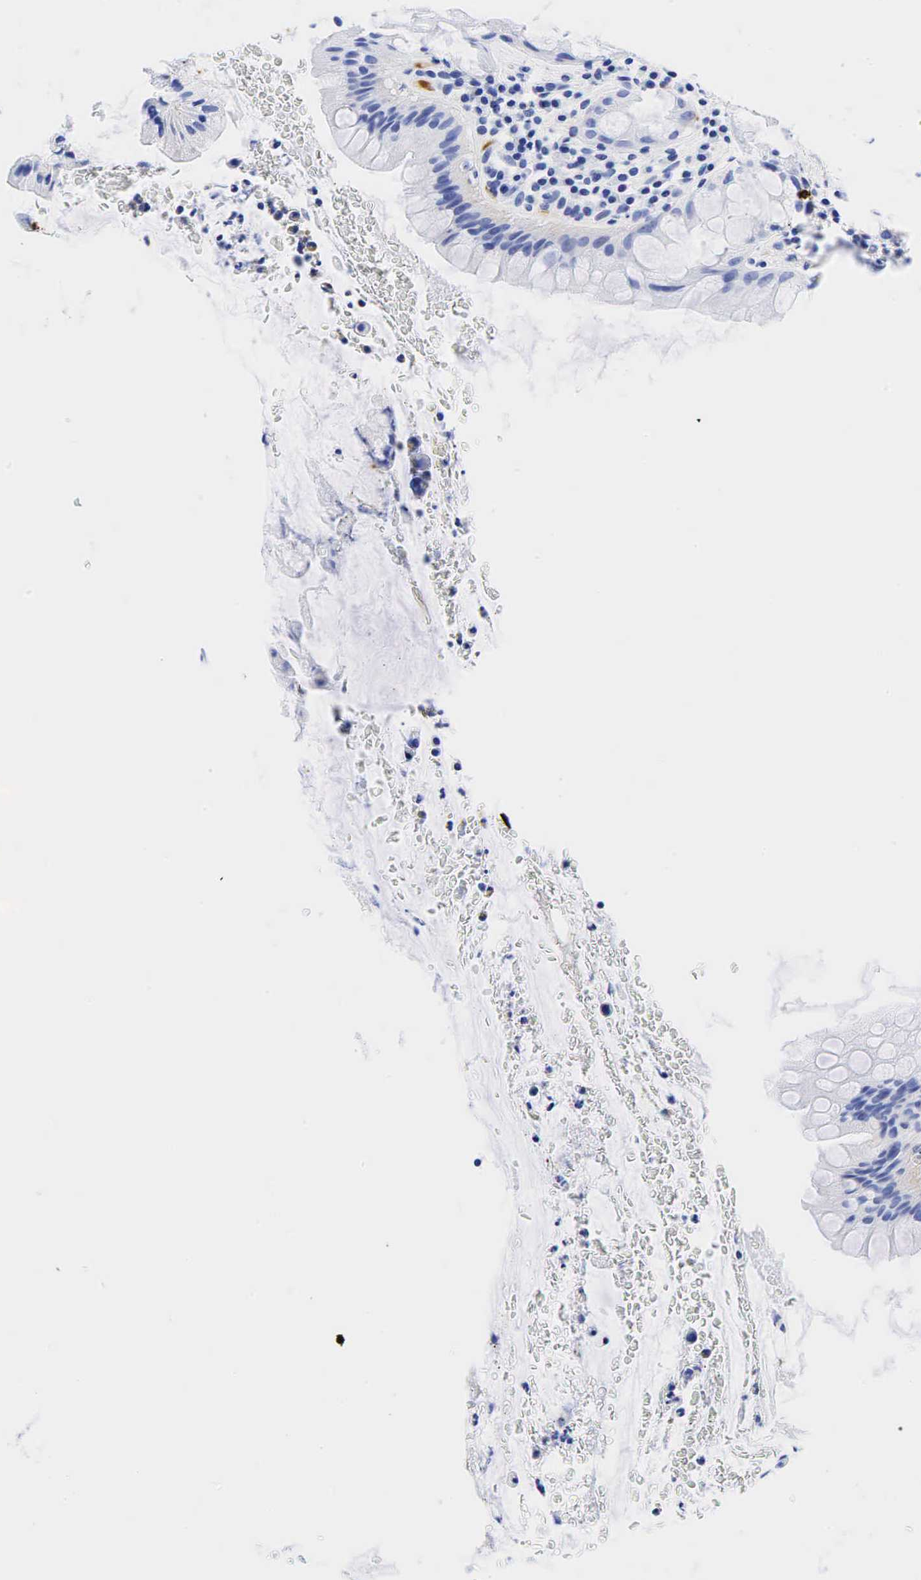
{"staining": {"intensity": "strong", "quantity": "<25%", "location": "cytoplasmic/membranous,nuclear"}, "tissue": "rectum", "cell_type": "Glandular cells", "image_type": "normal", "snomed": [{"axis": "morphology", "description": "Normal tissue, NOS"}, {"axis": "topography", "description": "Rectum"}], "caption": "A histopathology image showing strong cytoplasmic/membranous,nuclear expression in about <25% of glandular cells in benign rectum, as visualized by brown immunohistochemical staining.", "gene": "CHGA", "patient": {"sex": "male", "age": 65}}